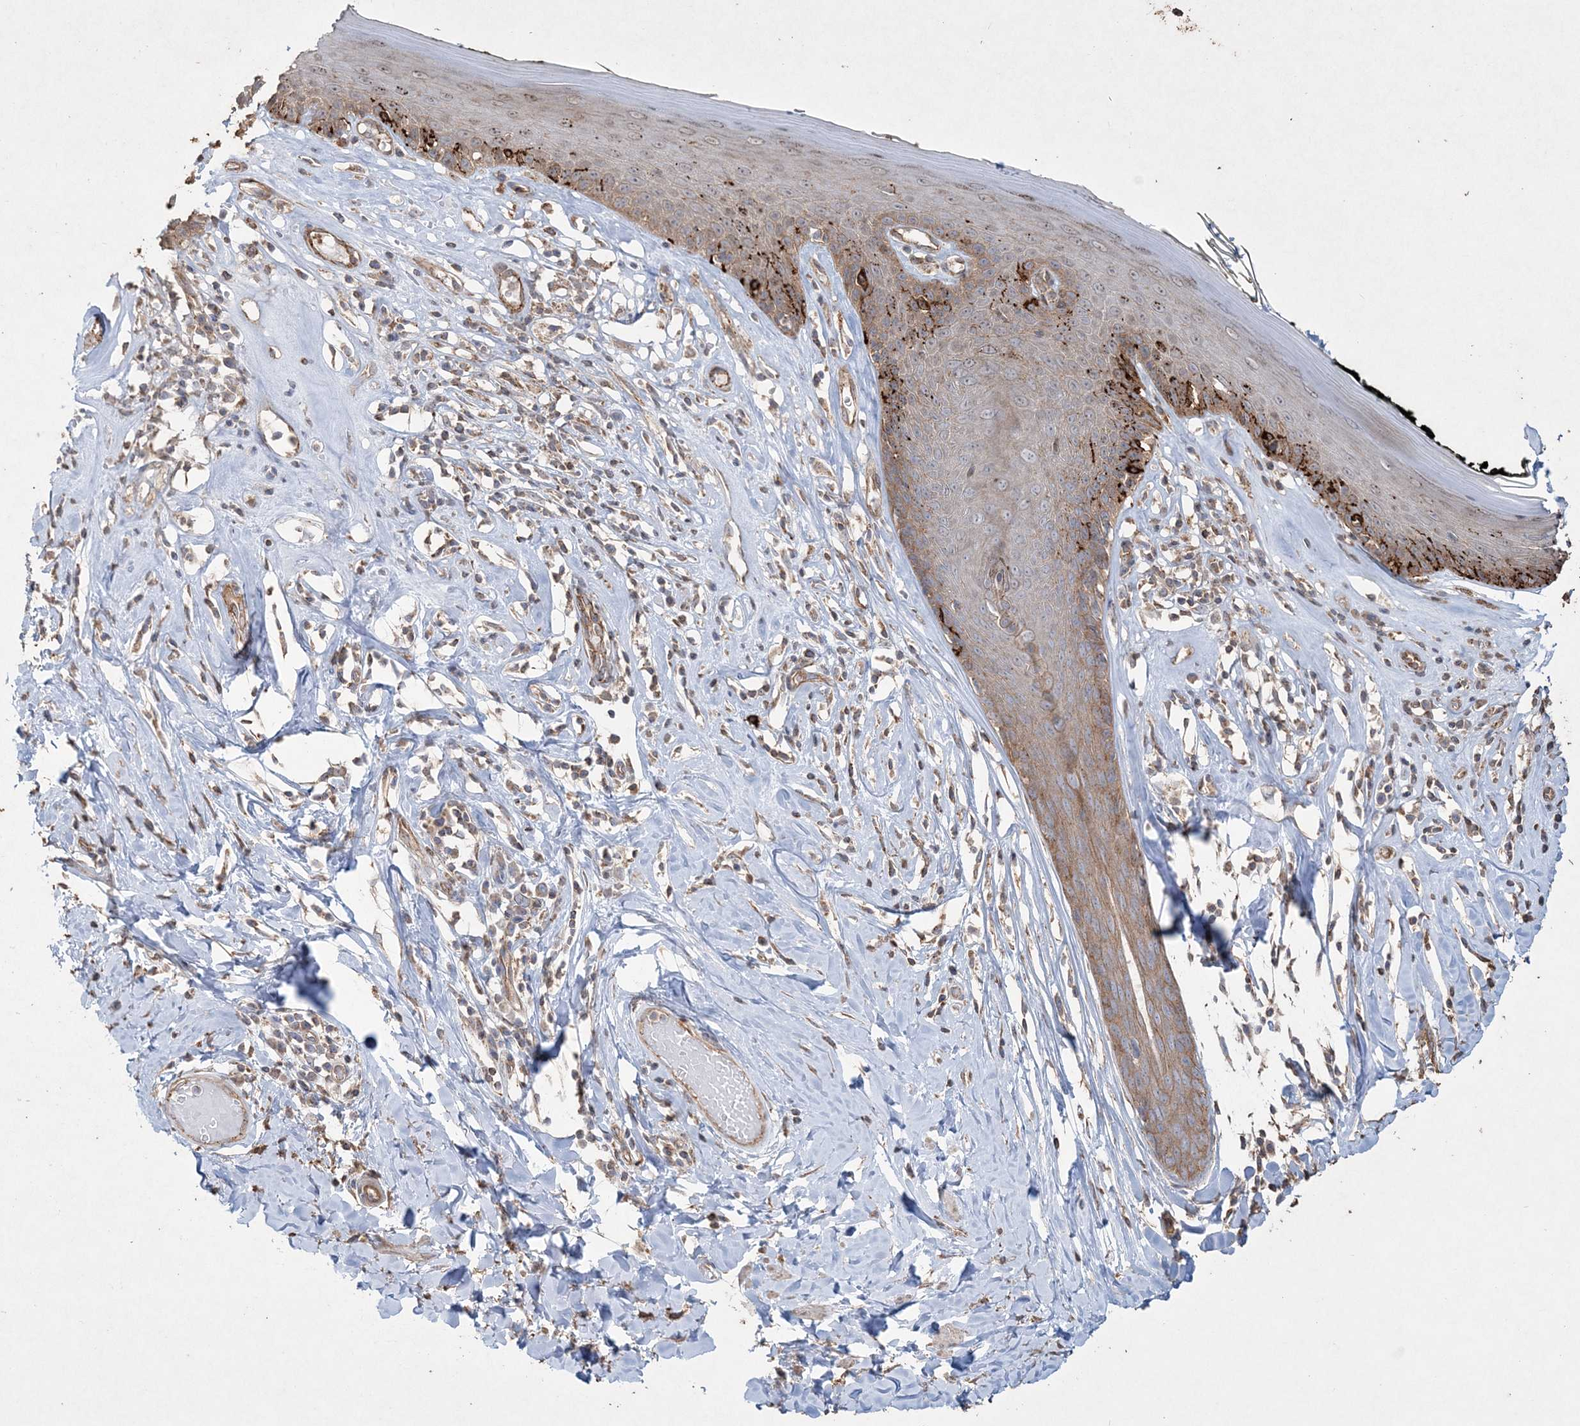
{"staining": {"intensity": "strong", "quantity": "25%-75%", "location": "cytoplasmic/membranous"}, "tissue": "skin", "cell_type": "Epidermal cells", "image_type": "normal", "snomed": [{"axis": "morphology", "description": "Normal tissue, NOS"}, {"axis": "morphology", "description": "Inflammation, NOS"}, {"axis": "topography", "description": "Vulva"}], "caption": "Immunohistochemical staining of normal skin shows high levels of strong cytoplasmic/membranous positivity in about 25%-75% of epidermal cells. (brown staining indicates protein expression, while blue staining denotes nuclei).", "gene": "TTC7A", "patient": {"sex": "female", "age": 84}}